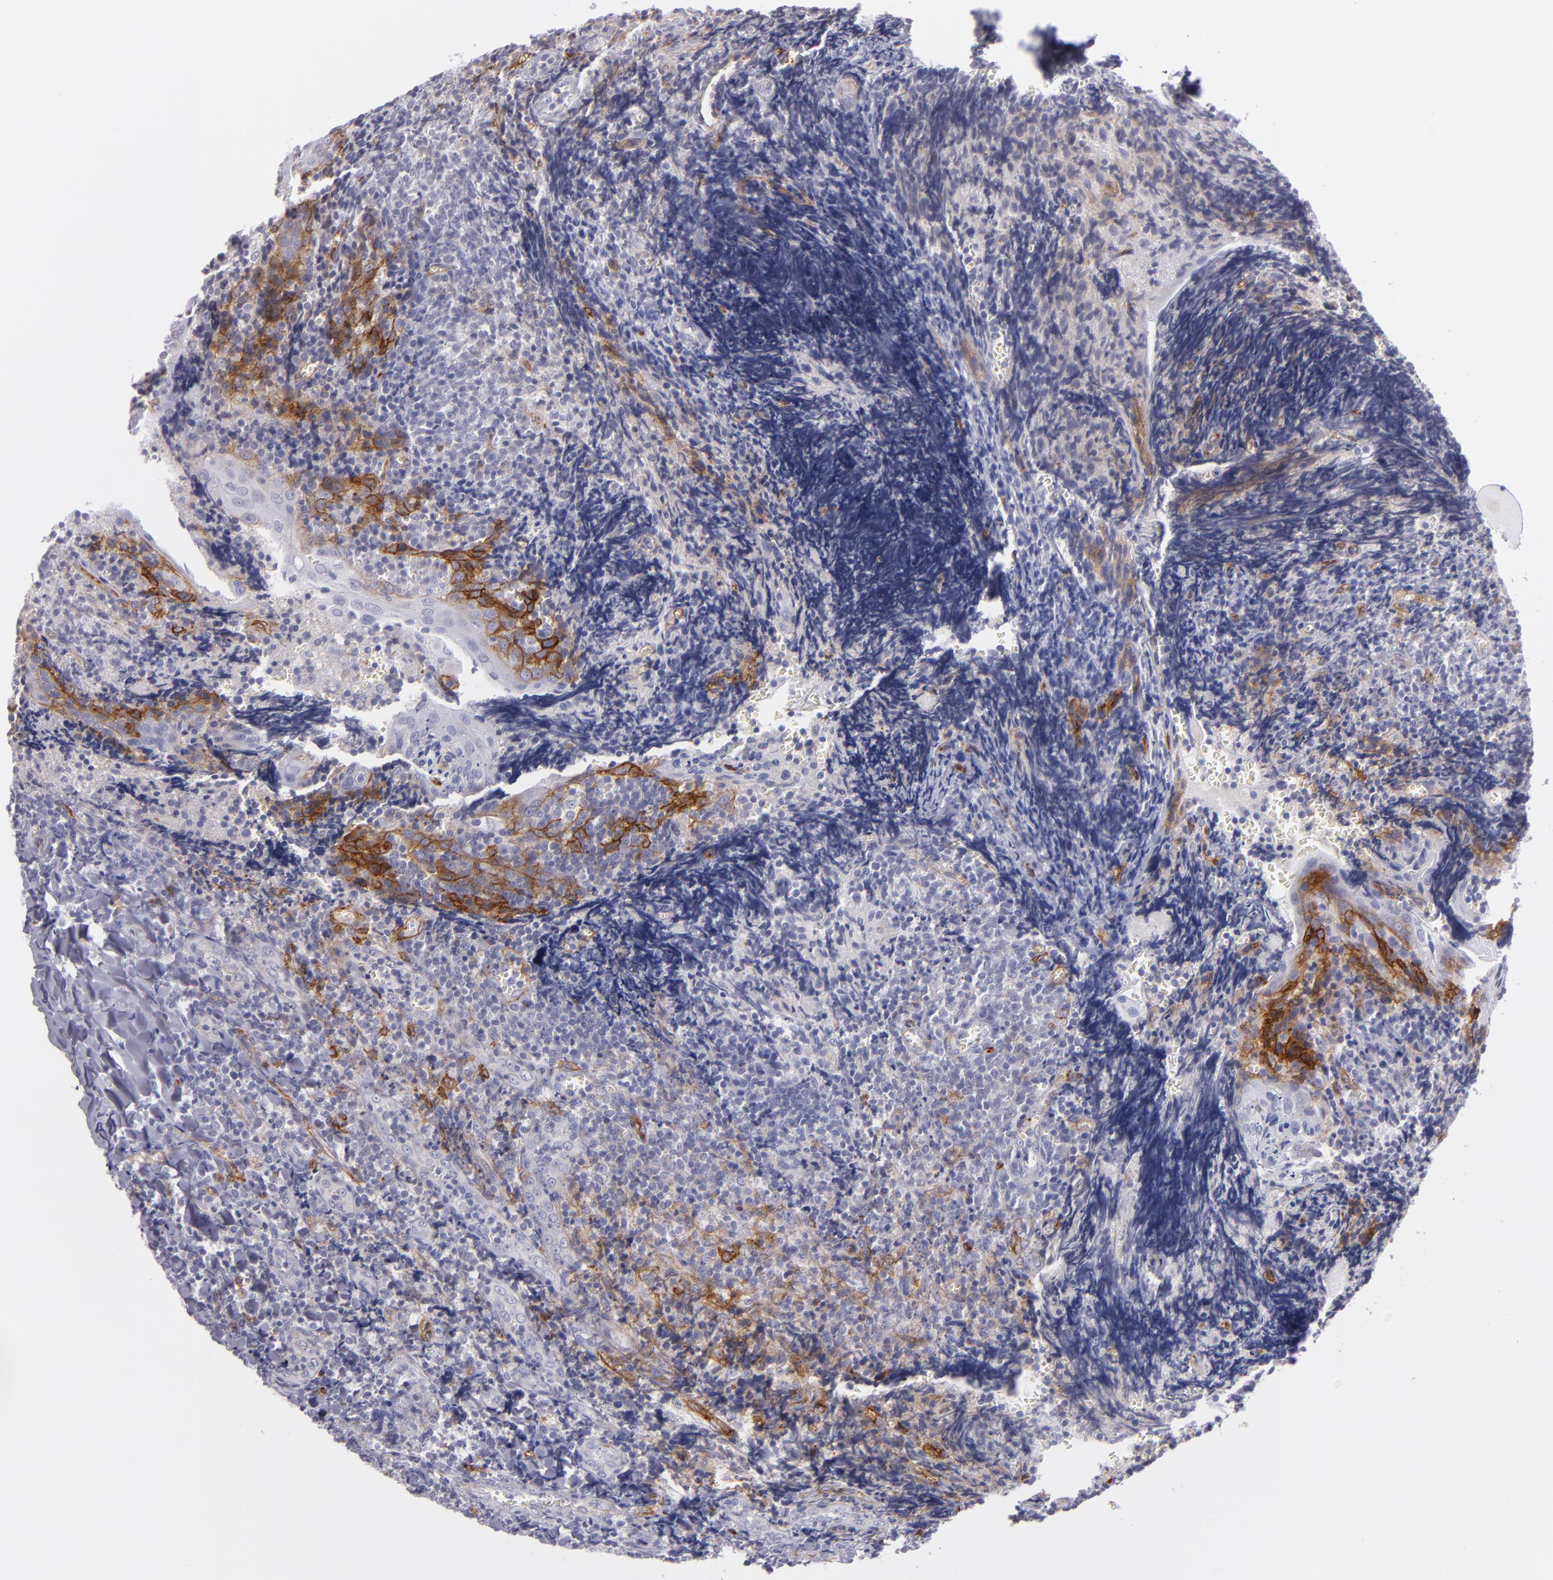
{"staining": {"intensity": "negative", "quantity": "none", "location": "none"}, "tissue": "tonsil", "cell_type": "Germinal center cells", "image_type": "normal", "snomed": [{"axis": "morphology", "description": "Normal tissue, NOS"}, {"axis": "topography", "description": "Tonsil"}], "caption": "Immunohistochemistry histopathology image of benign tonsil: tonsil stained with DAB reveals no significant protein expression in germinal center cells.", "gene": "THBD", "patient": {"sex": "male", "age": 20}}